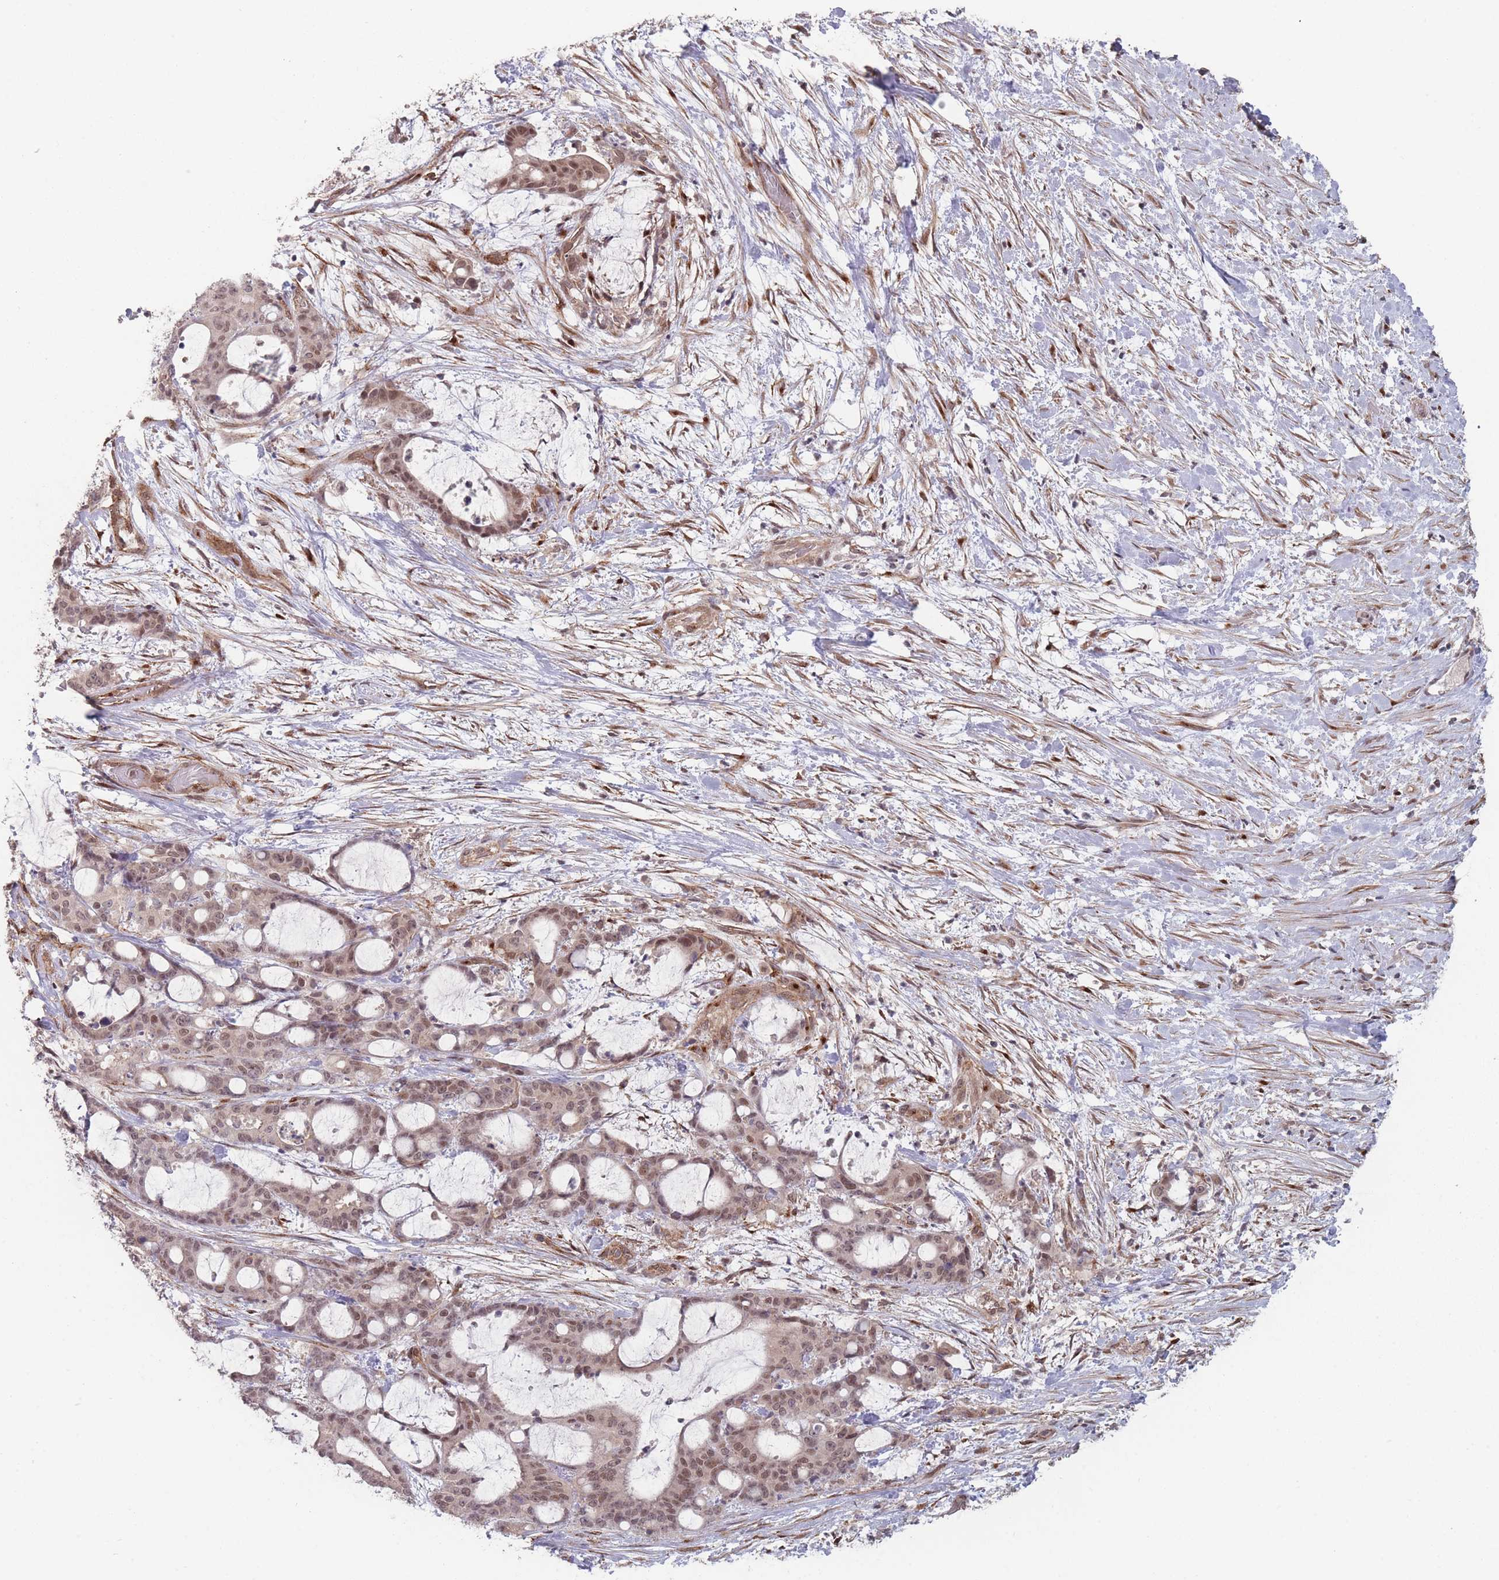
{"staining": {"intensity": "moderate", "quantity": ">75%", "location": "nuclear"}, "tissue": "liver cancer", "cell_type": "Tumor cells", "image_type": "cancer", "snomed": [{"axis": "morphology", "description": "Normal tissue, NOS"}, {"axis": "morphology", "description": "Cholangiocarcinoma"}, {"axis": "topography", "description": "Liver"}, {"axis": "topography", "description": "Peripheral nerve tissue"}], "caption": "Moderate nuclear protein positivity is seen in about >75% of tumor cells in liver cancer (cholangiocarcinoma). (brown staining indicates protein expression, while blue staining denotes nuclei).", "gene": "CNTRL", "patient": {"sex": "female", "age": 73}}